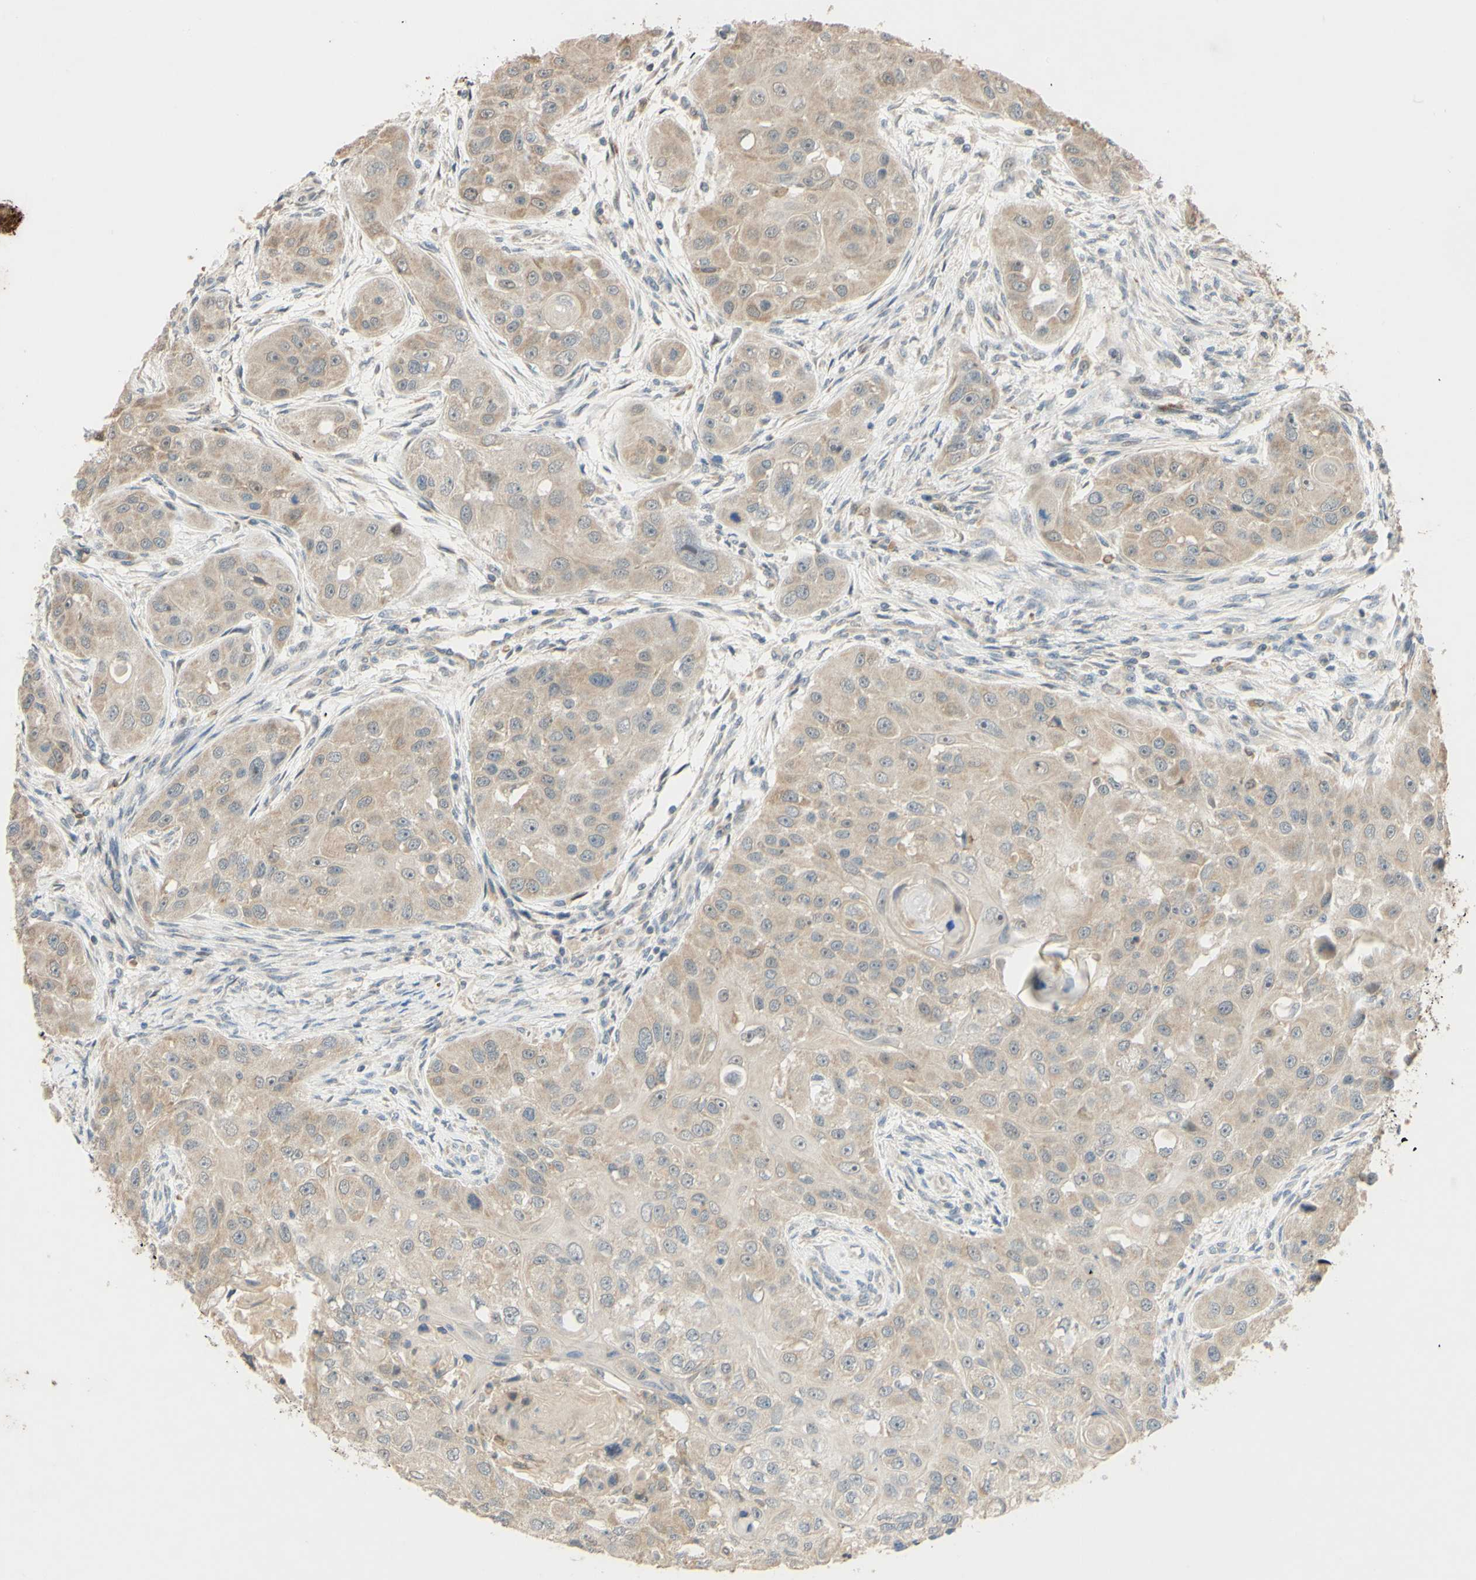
{"staining": {"intensity": "weak", "quantity": ">75%", "location": "cytoplasmic/membranous"}, "tissue": "head and neck cancer", "cell_type": "Tumor cells", "image_type": "cancer", "snomed": [{"axis": "morphology", "description": "Normal tissue, NOS"}, {"axis": "morphology", "description": "Squamous cell carcinoma, NOS"}, {"axis": "topography", "description": "Skeletal muscle"}, {"axis": "topography", "description": "Head-Neck"}], "caption": "Immunohistochemistry histopathology image of neoplastic tissue: human head and neck cancer (squamous cell carcinoma) stained using IHC displays low levels of weak protein expression localized specifically in the cytoplasmic/membranous of tumor cells, appearing as a cytoplasmic/membranous brown color.", "gene": "GATA1", "patient": {"sex": "male", "age": 51}}